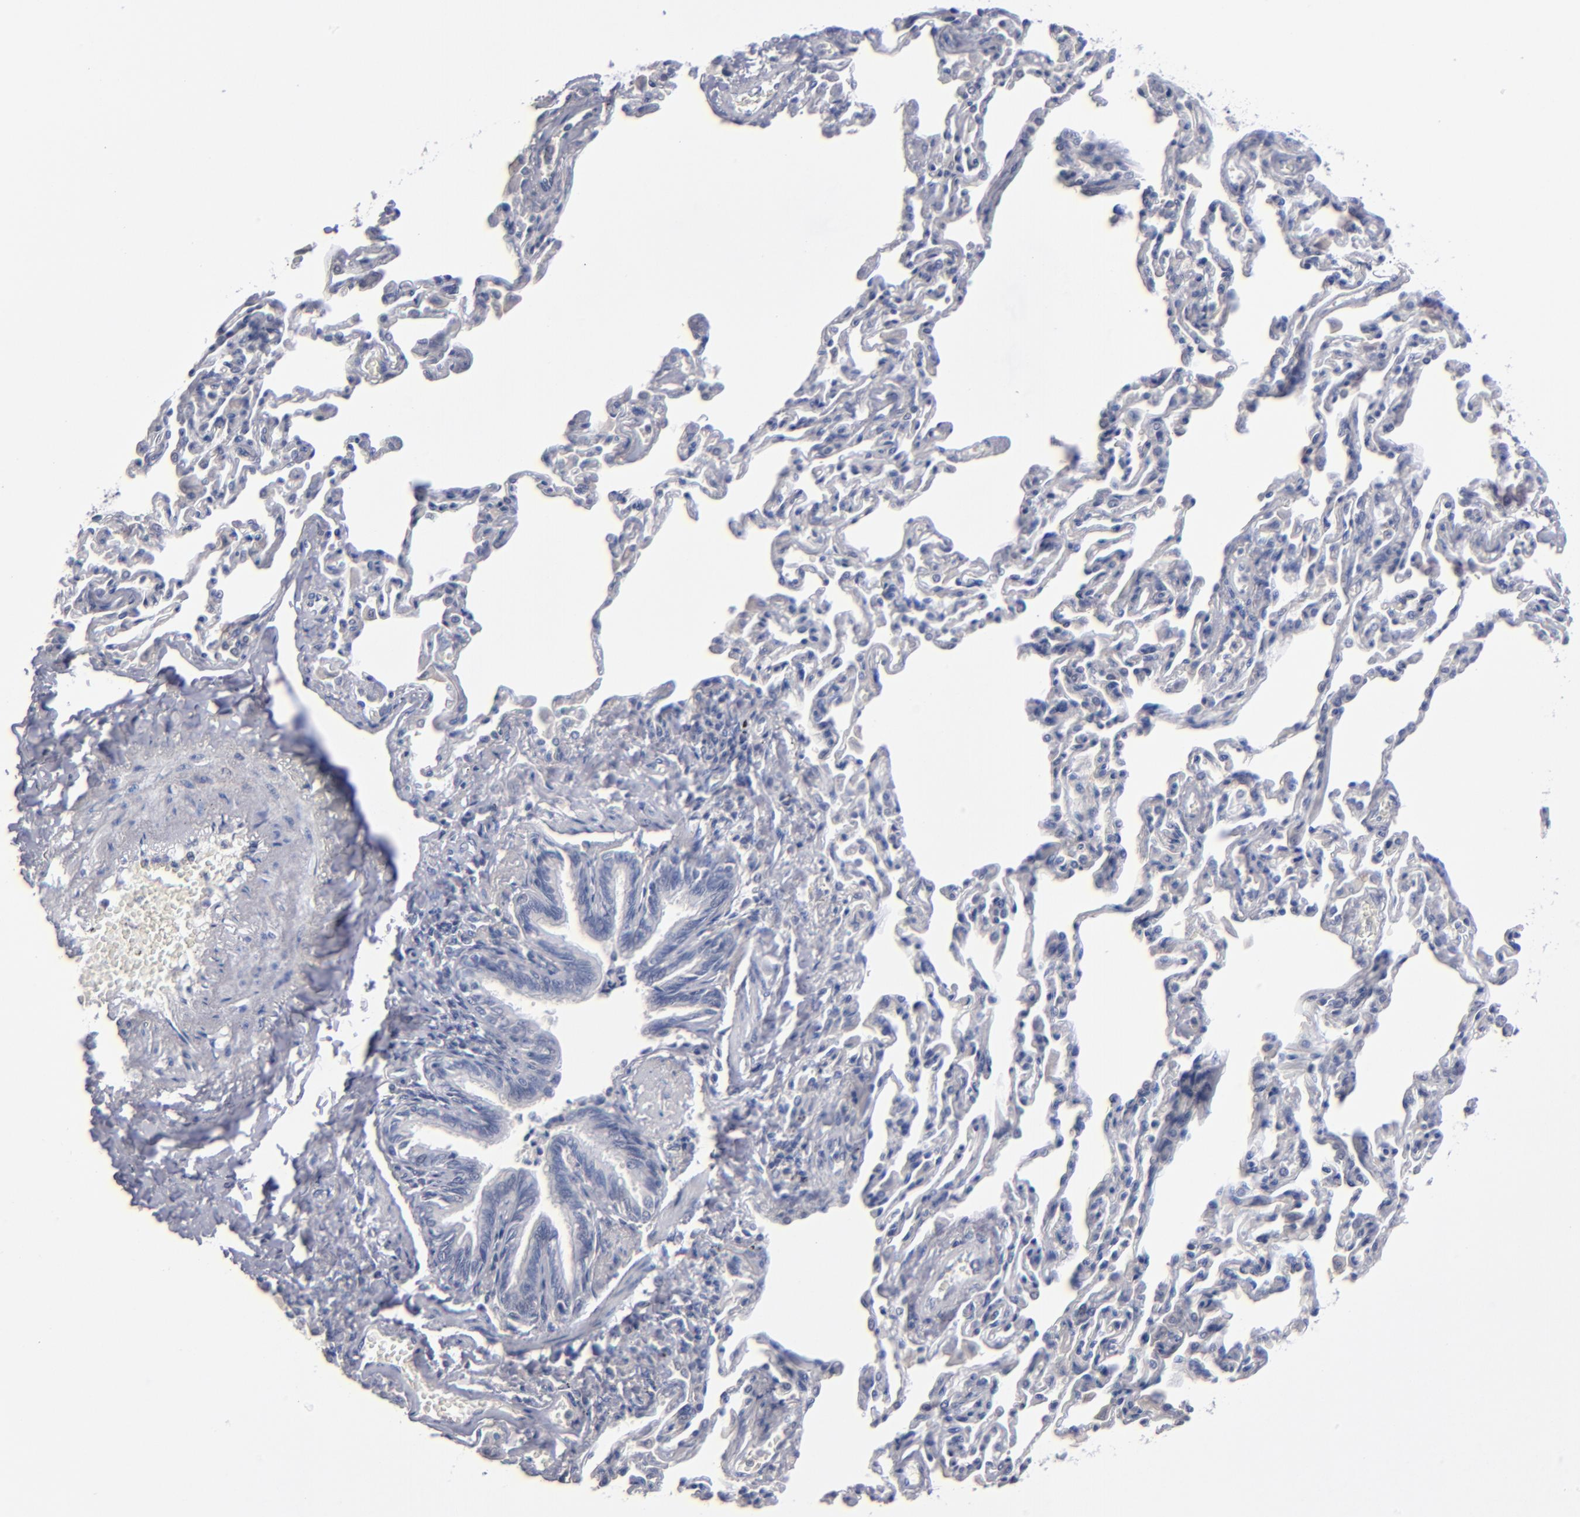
{"staining": {"intensity": "negative", "quantity": "none", "location": "none"}, "tissue": "bronchus", "cell_type": "Respiratory epithelial cells", "image_type": "normal", "snomed": [{"axis": "morphology", "description": "Normal tissue, NOS"}, {"axis": "topography", "description": "Lung"}], "caption": "The histopathology image shows no significant positivity in respiratory epithelial cells of bronchus.", "gene": "RPH3A", "patient": {"sex": "male", "age": 64}}